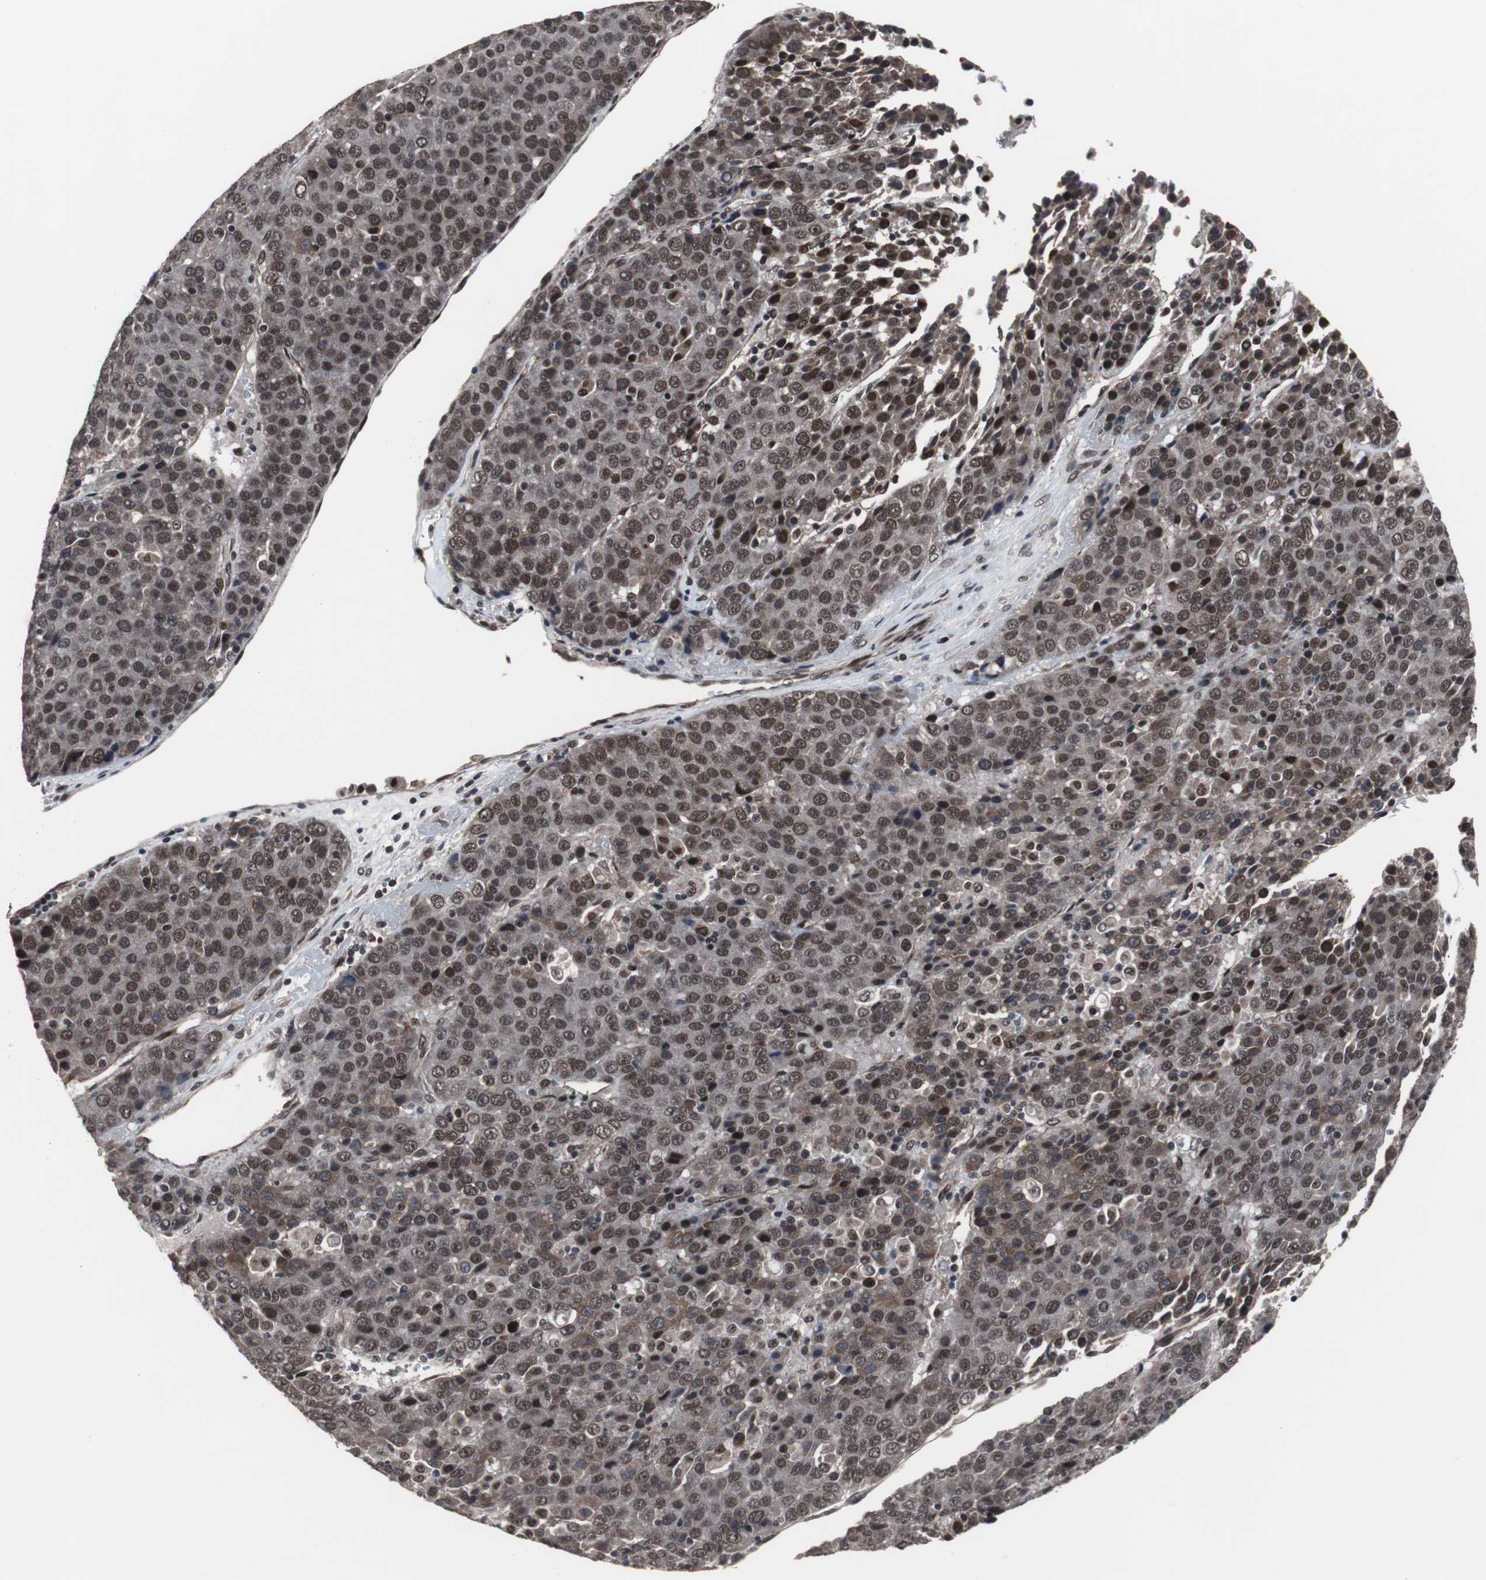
{"staining": {"intensity": "moderate", "quantity": ">75%", "location": "cytoplasmic/membranous,nuclear"}, "tissue": "liver cancer", "cell_type": "Tumor cells", "image_type": "cancer", "snomed": [{"axis": "morphology", "description": "Carcinoma, Hepatocellular, NOS"}, {"axis": "topography", "description": "Liver"}], "caption": "Liver hepatocellular carcinoma stained with a protein marker reveals moderate staining in tumor cells.", "gene": "GTF2F2", "patient": {"sex": "female", "age": 53}}